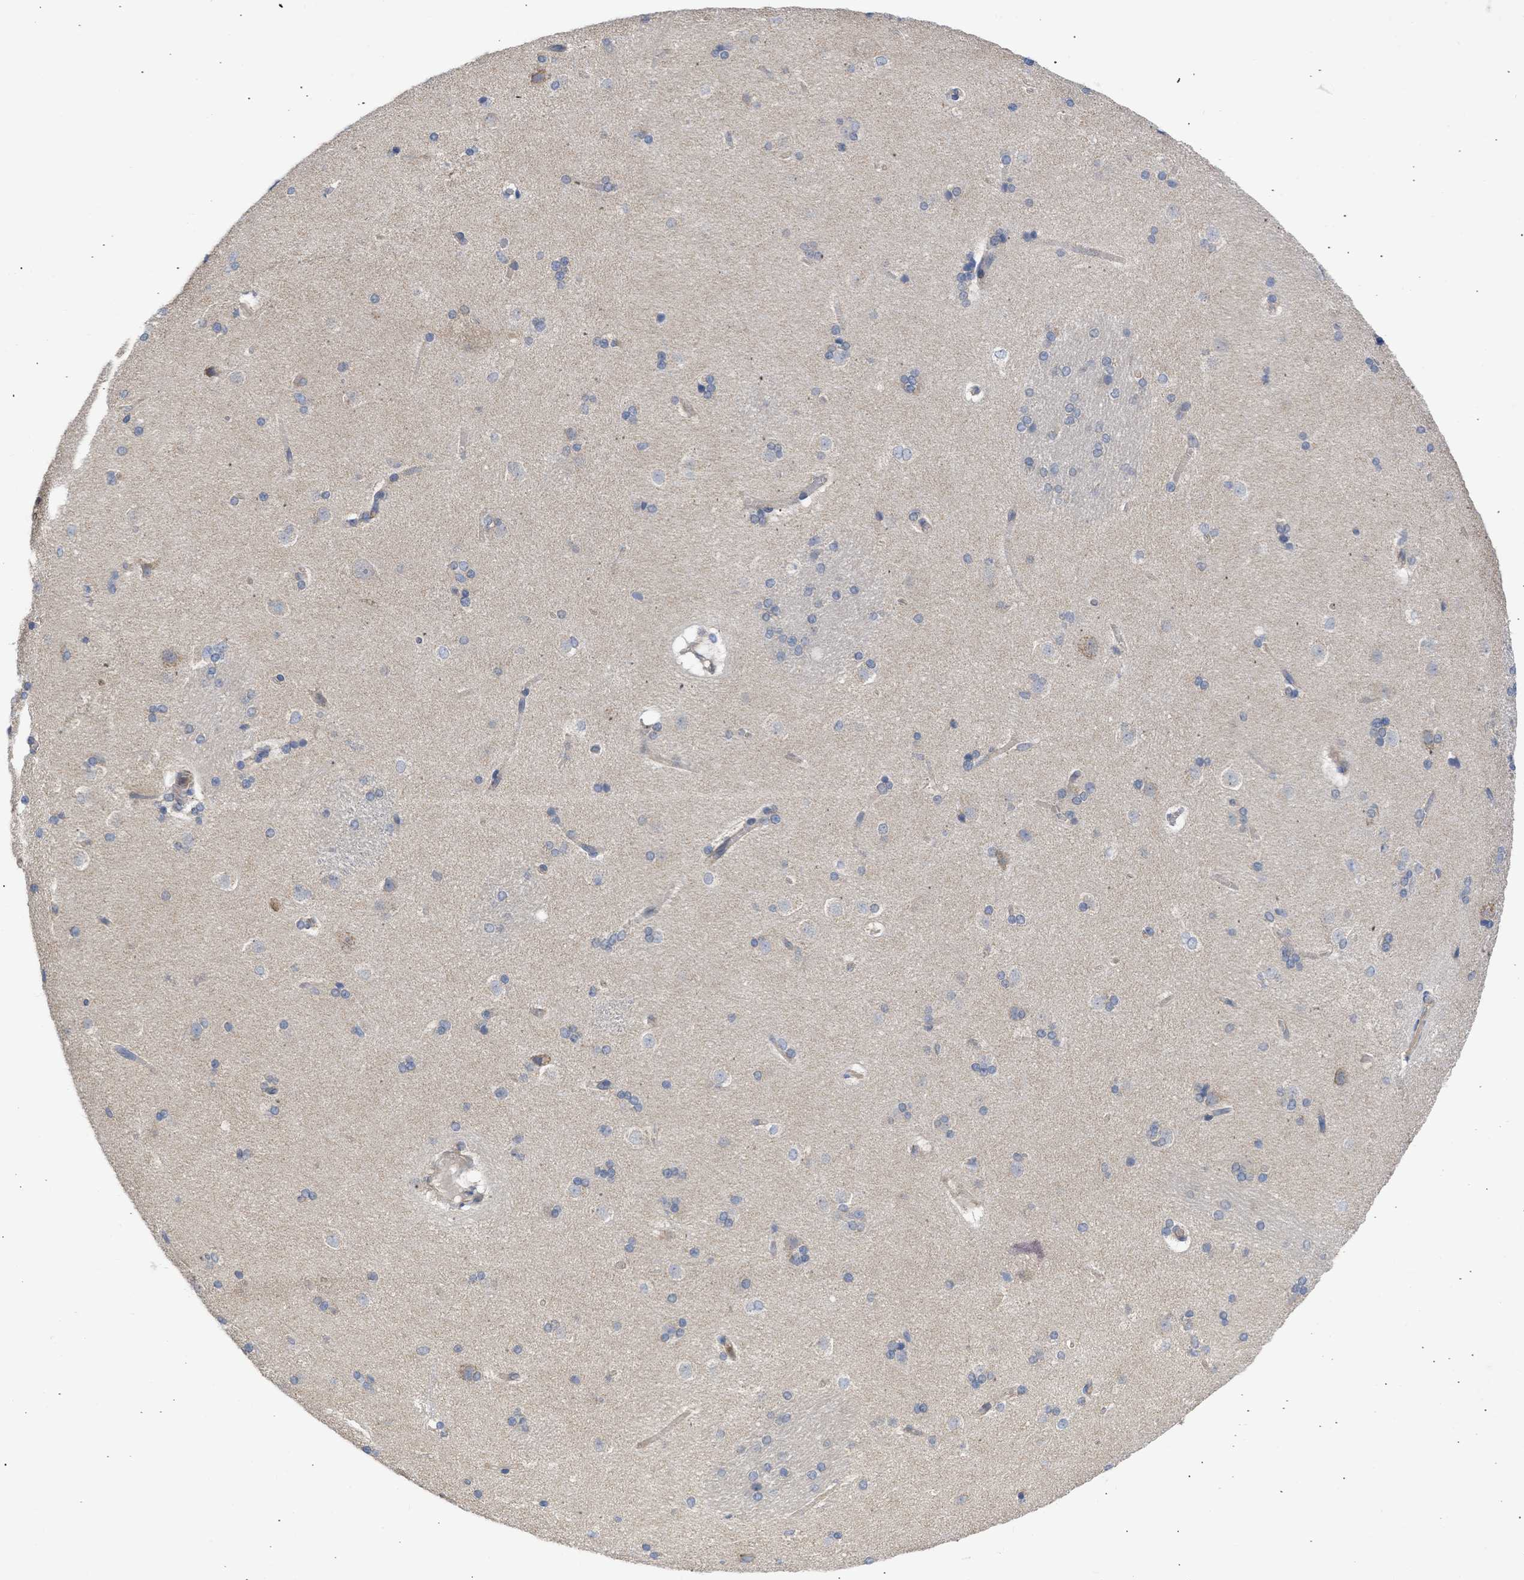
{"staining": {"intensity": "weak", "quantity": "<25%", "location": "cytoplasmic/membranous"}, "tissue": "caudate", "cell_type": "Glial cells", "image_type": "normal", "snomed": [{"axis": "morphology", "description": "Normal tissue, NOS"}, {"axis": "topography", "description": "Lateral ventricle wall"}], "caption": "Histopathology image shows no protein positivity in glial cells of normal caudate.", "gene": "MAP2K3", "patient": {"sex": "female", "age": 19}}